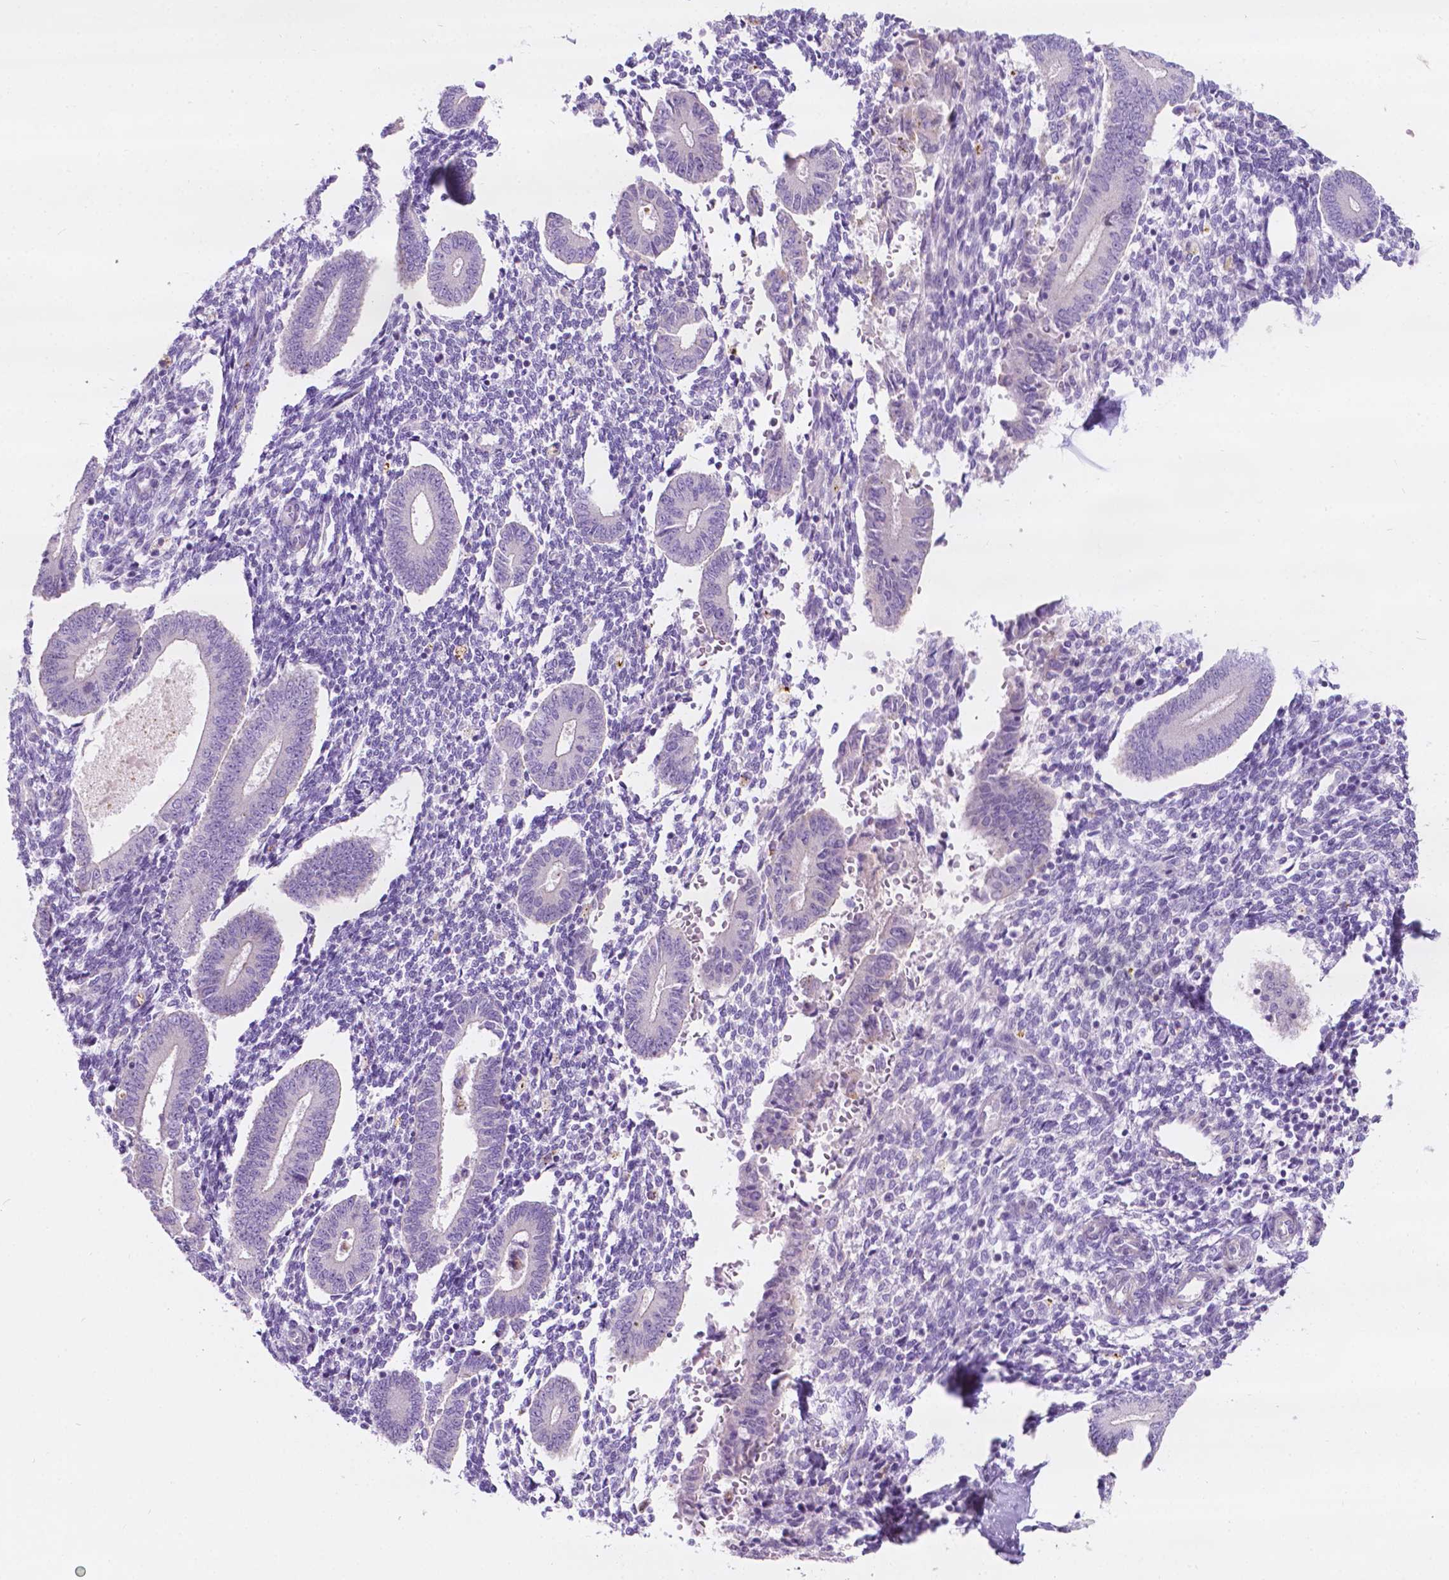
{"staining": {"intensity": "negative", "quantity": "none", "location": "none"}, "tissue": "endometrium", "cell_type": "Cells in endometrial stroma", "image_type": "normal", "snomed": [{"axis": "morphology", "description": "Normal tissue, NOS"}, {"axis": "topography", "description": "Endometrium"}], "caption": "Human endometrium stained for a protein using immunohistochemistry shows no expression in cells in endometrial stroma.", "gene": "NOS1AP", "patient": {"sex": "female", "age": 40}}